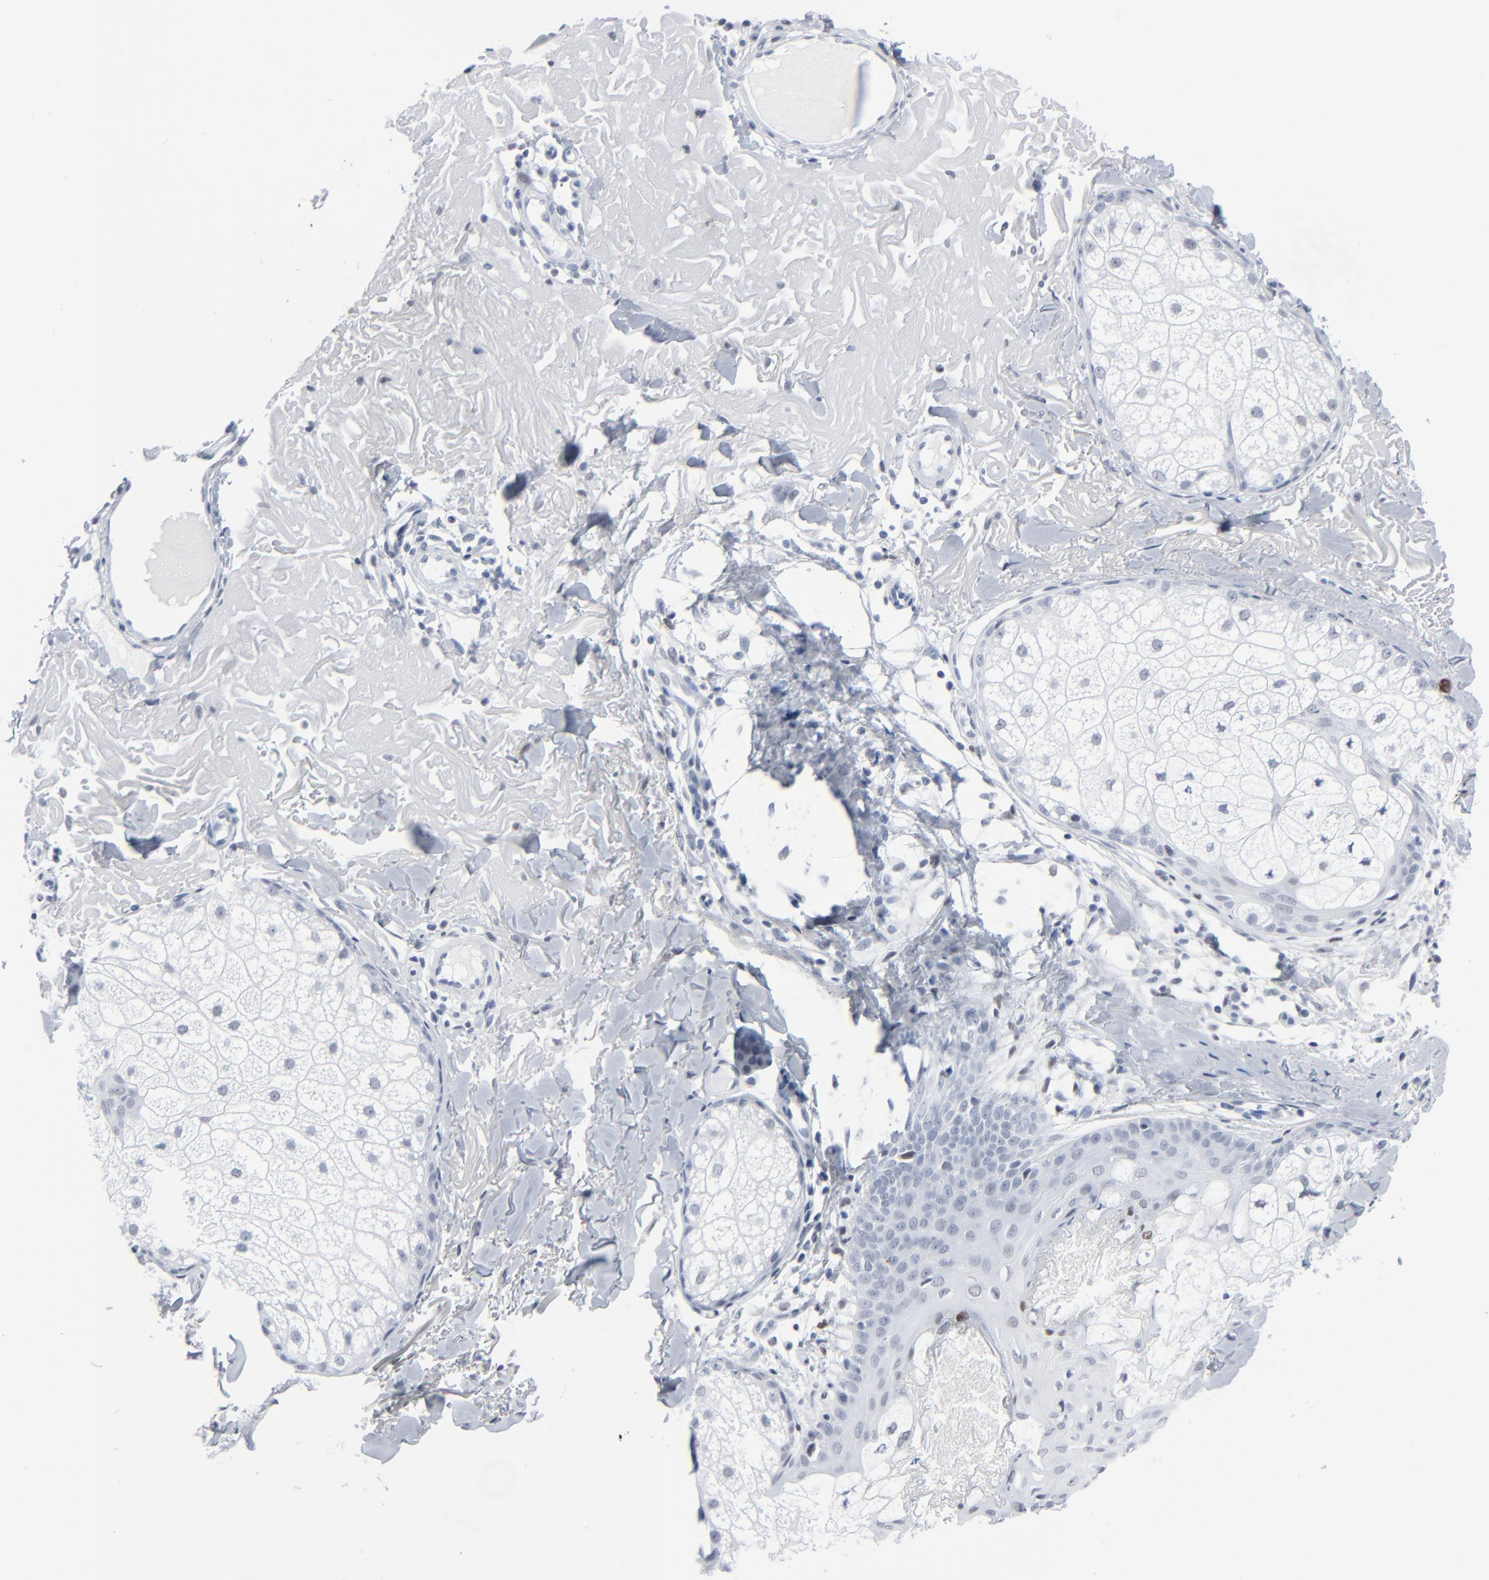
{"staining": {"intensity": "negative", "quantity": "none", "location": "none"}, "tissue": "skin cancer", "cell_type": "Tumor cells", "image_type": "cancer", "snomed": [{"axis": "morphology", "description": "Basal cell carcinoma"}, {"axis": "topography", "description": "Skin"}], "caption": "Human skin basal cell carcinoma stained for a protein using immunohistochemistry (IHC) shows no staining in tumor cells.", "gene": "SIRT1", "patient": {"sex": "male", "age": 74}}